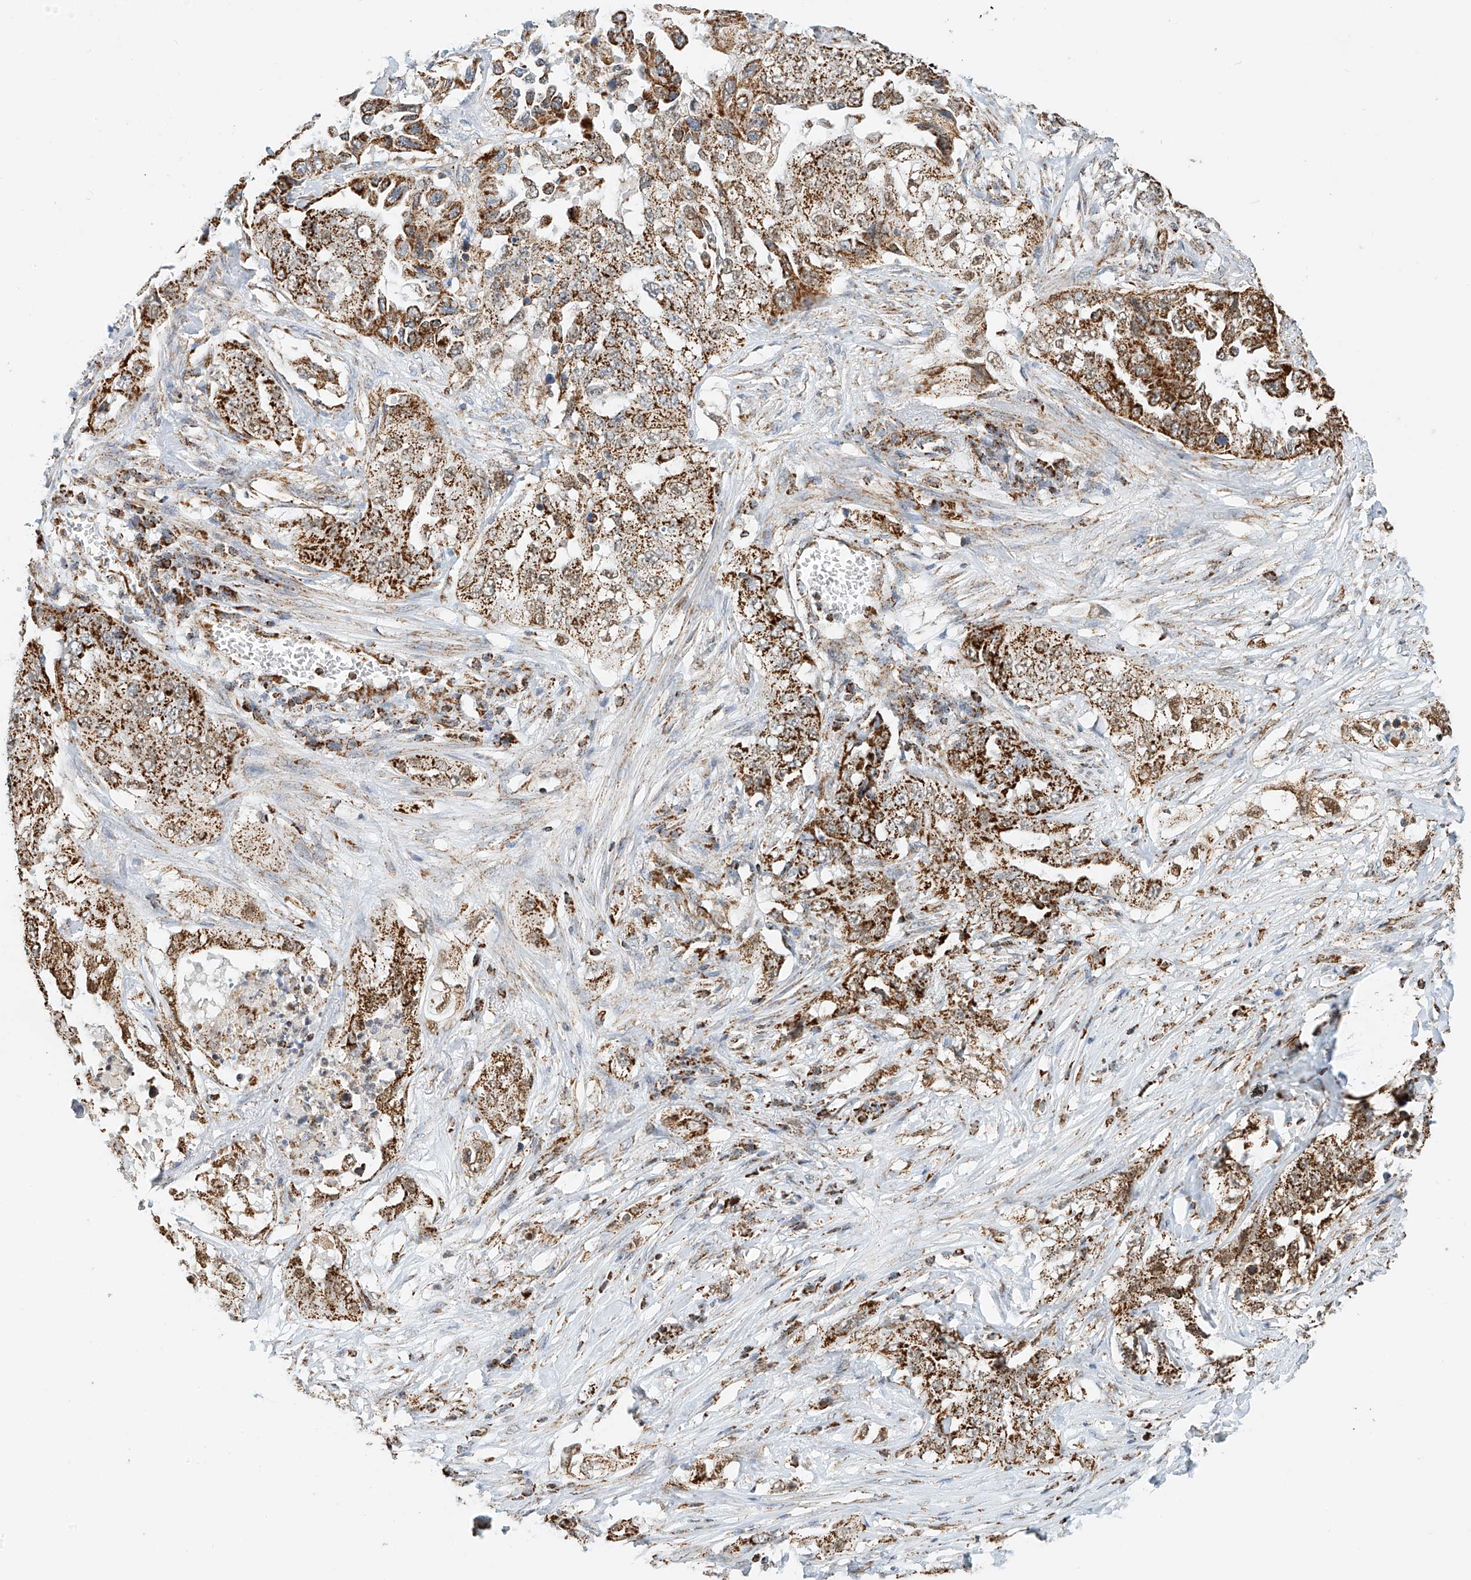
{"staining": {"intensity": "strong", "quantity": ">75%", "location": "cytoplasmic/membranous"}, "tissue": "lung cancer", "cell_type": "Tumor cells", "image_type": "cancer", "snomed": [{"axis": "morphology", "description": "Adenocarcinoma, NOS"}, {"axis": "topography", "description": "Lung"}], "caption": "Immunohistochemistry (IHC) of human adenocarcinoma (lung) demonstrates high levels of strong cytoplasmic/membranous positivity in about >75% of tumor cells. The protein of interest is stained brown, and the nuclei are stained in blue (DAB (3,3'-diaminobenzidine) IHC with brightfield microscopy, high magnification).", "gene": "PPA2", "patient": {"sex": "female", "age": 51}}